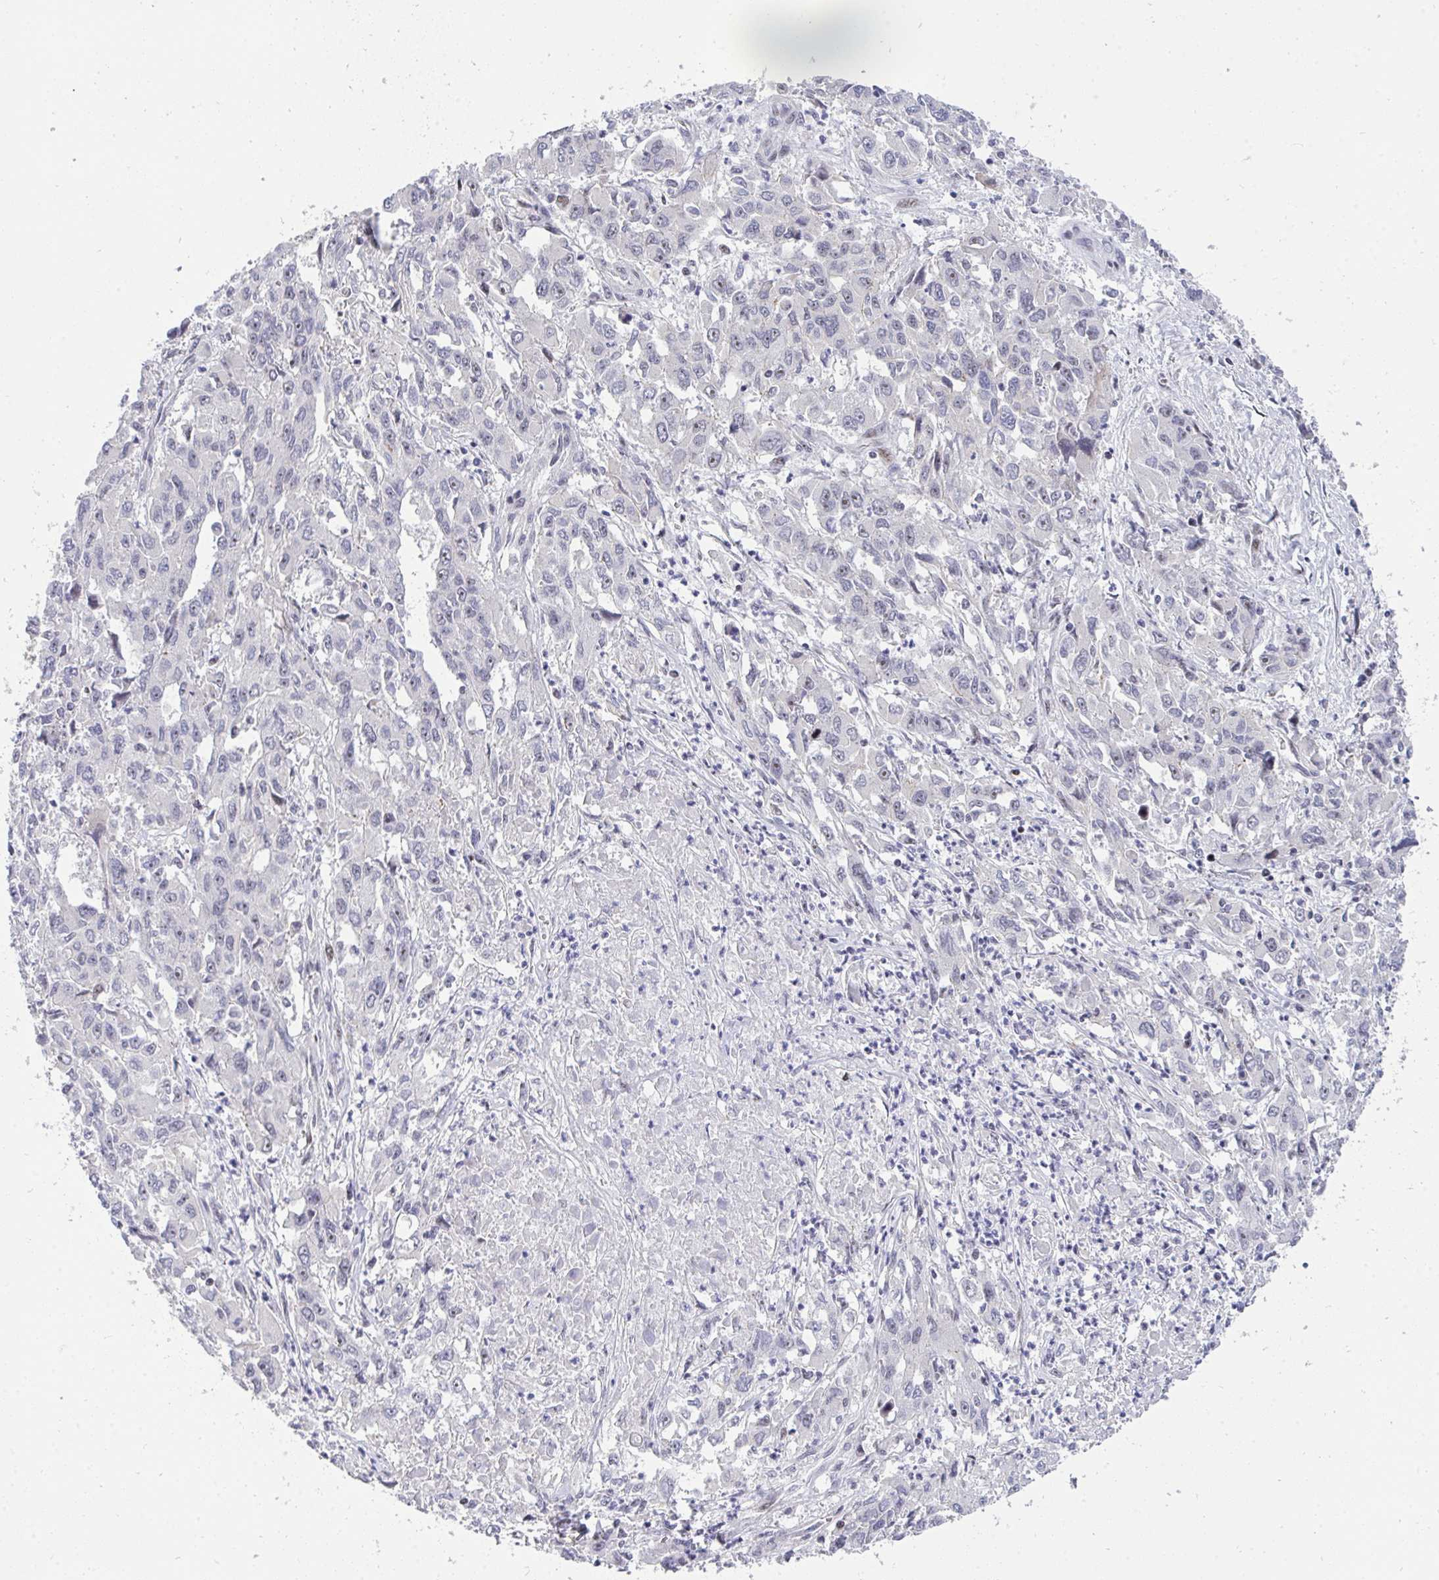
{"staining": {"intensity": "negative", "quantity": "none", "location": "none"}, "tissue": "liver cancer", "cell_type": "Tumor cells", "image_type": "cancer", "snomed": [{"axis": "morphology", "description": "Carcinoma, Hepatocellular, NOS"}, {"axis": "topography", "description": "Liver"}], "caption": "Tumor cells are negative for protein expression in human hepatocellular carcinoma (liver).", "gene": "PLPPR3", "patient": {"sex": "male", "age": 63}}